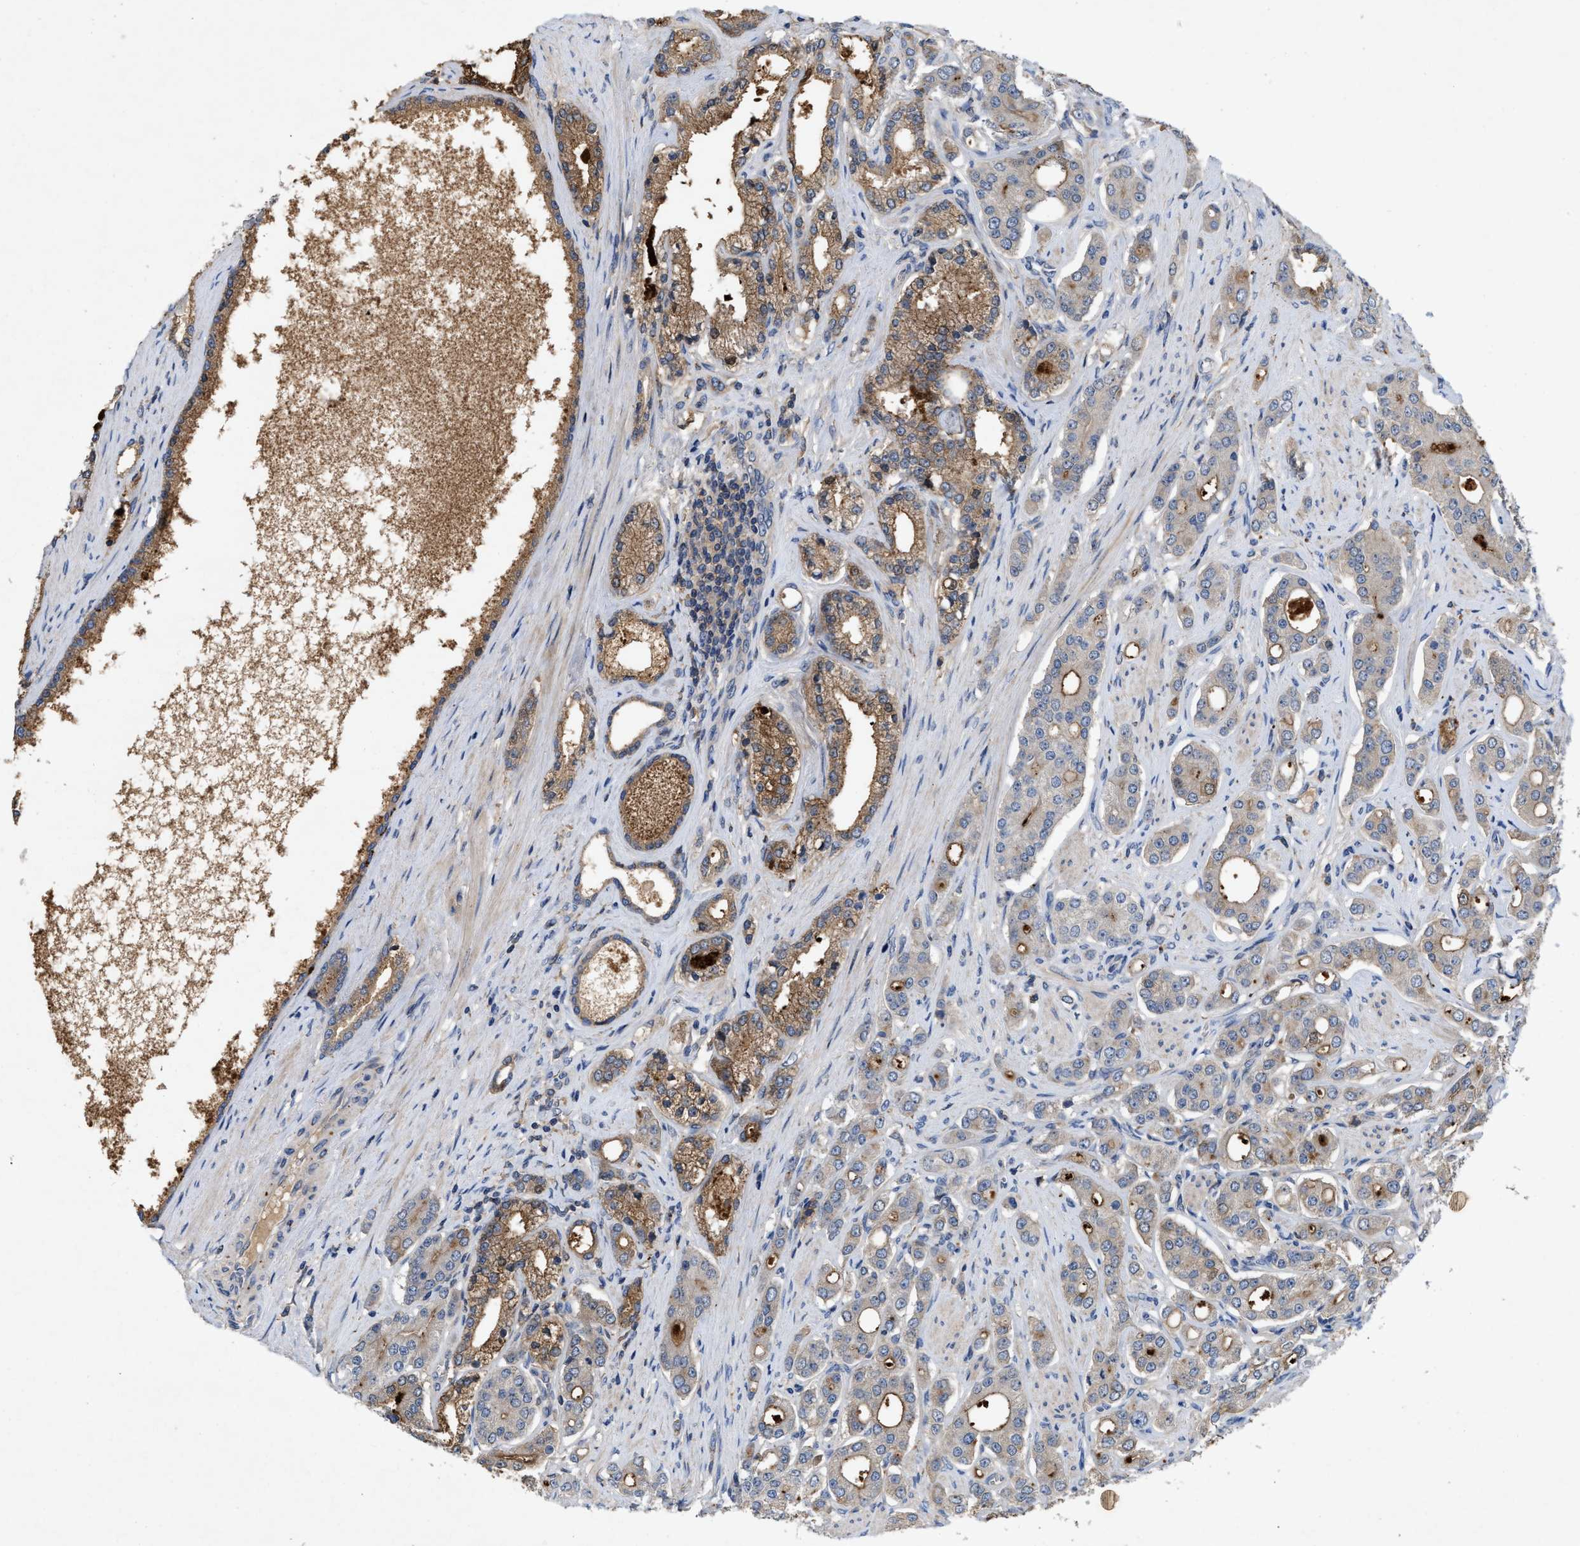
{"staining": {"intensity": "moderate", "quantity": "25%-75%", "location": "cytoplasmic/membranous"}, "tissue": "prostate cancer", "cell_type": "Tumor cells", "image_type": "cancer", "snomed": [{"axis": "morphology", "description": "Adenocarcinoma, High grade"}, {"axis": "topography", "description": "Prostate"}], "caption": "The histopathology image demonstrates a brown stain indicating the presence of a protein in the cytoplasmic/membranous of tumor cells in prostate cancer (high-grade adenocarcinoma). Nuclei are stained in blue.", "gene": "LPAR2", "patient": {"sex": "male", "age": 71}}